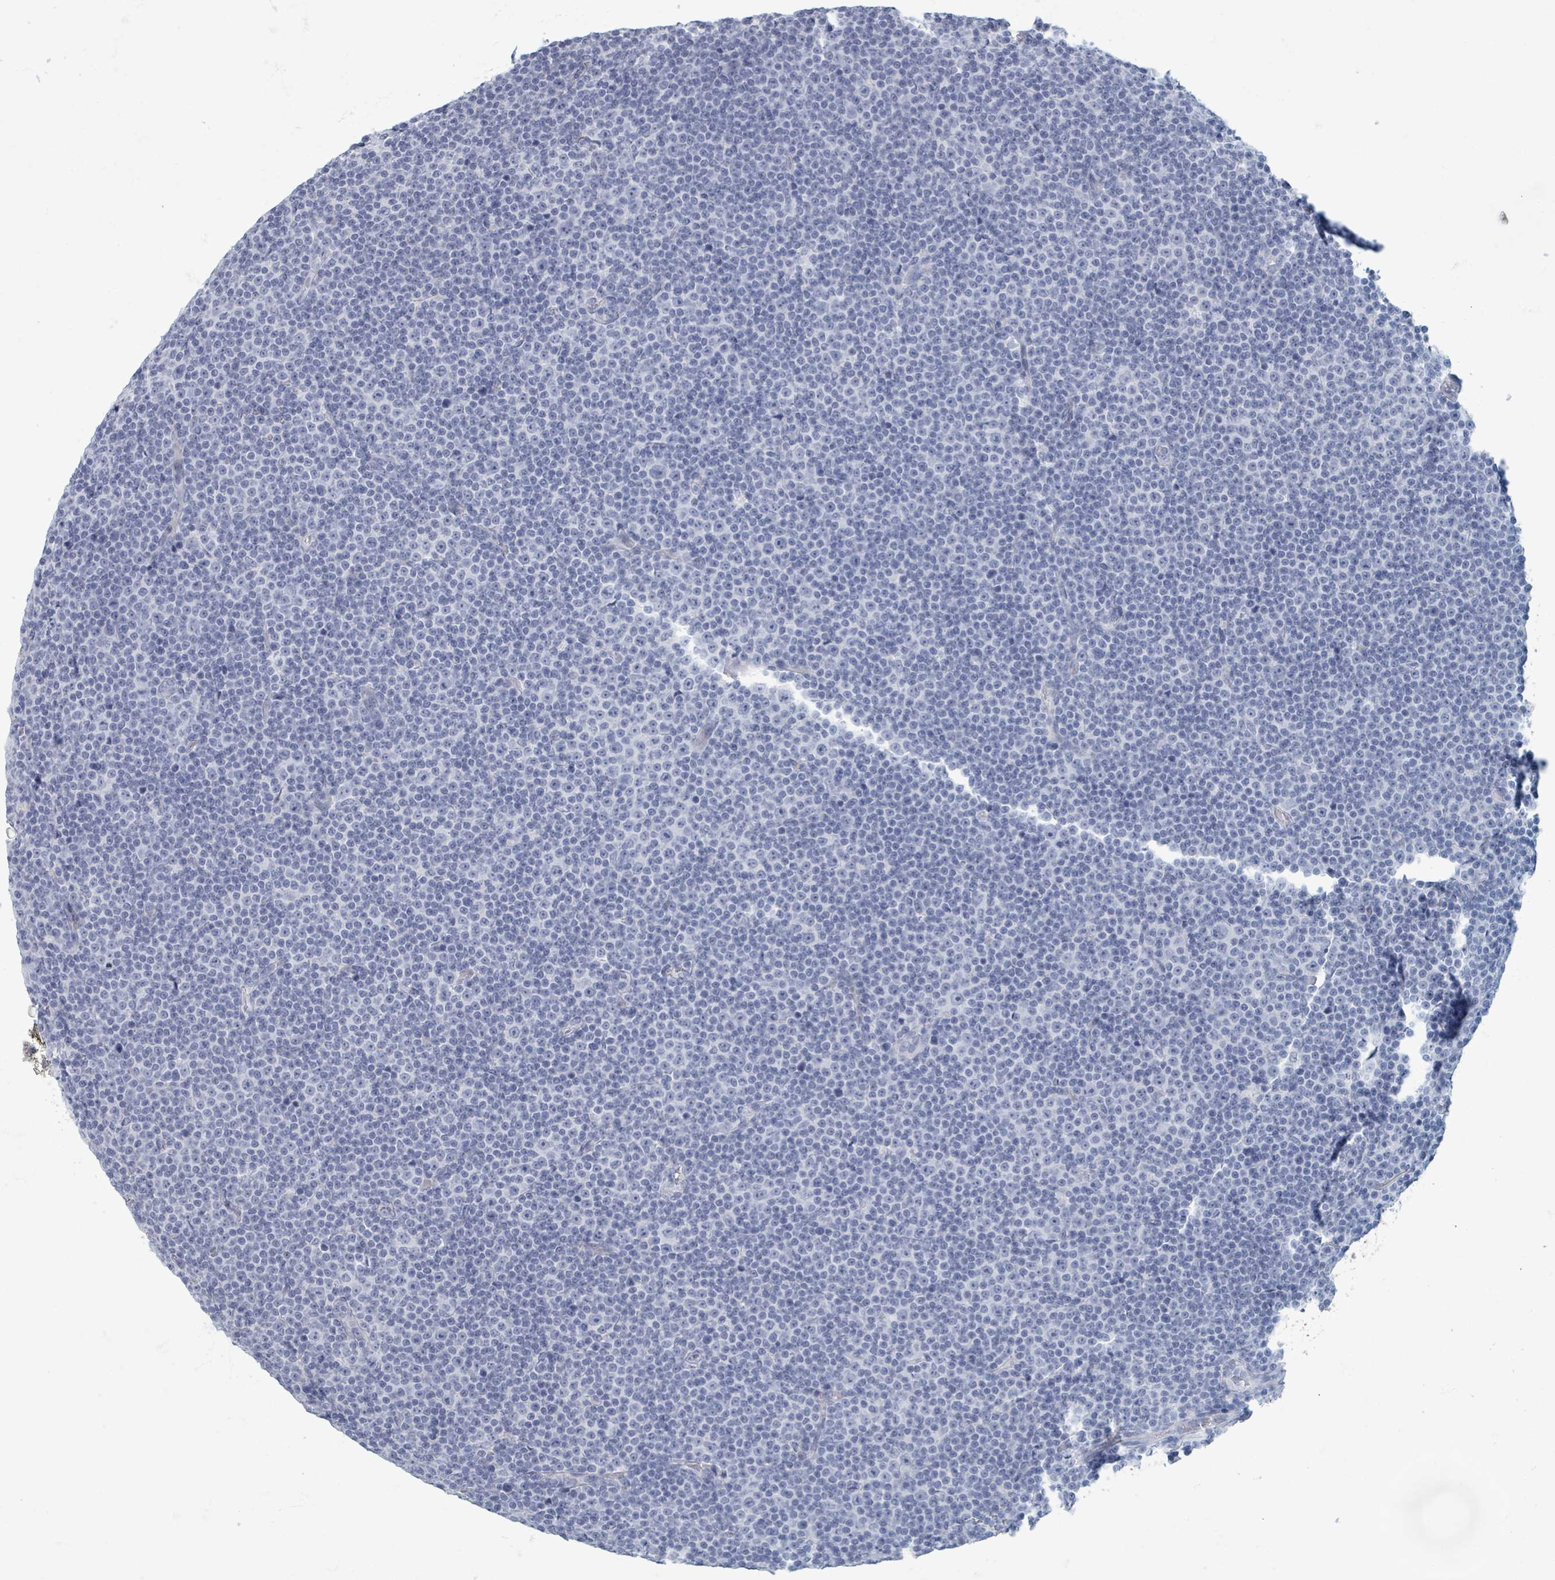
{"staining": {"intensity": "negative", "quantity": "none", "location": "none"}, "tissue": "lymphoma", "cell_type": "Tumor cells", "image_type": "cancer", "snomed": [{"axis": "morphology", "description": "Malignant lymphoma, non-Hodgkin's type, Low grade"}, {"axis": "topography", "description": "Lymph node"}], "caption": "Low-grade malignant lymphoma, non-Hodgkin's type was stained to show a protein in brown. There is no significant positivity in tumor cells.", "gene": "TAS2R1", "patient": {"sex": "female", "age": 67}}